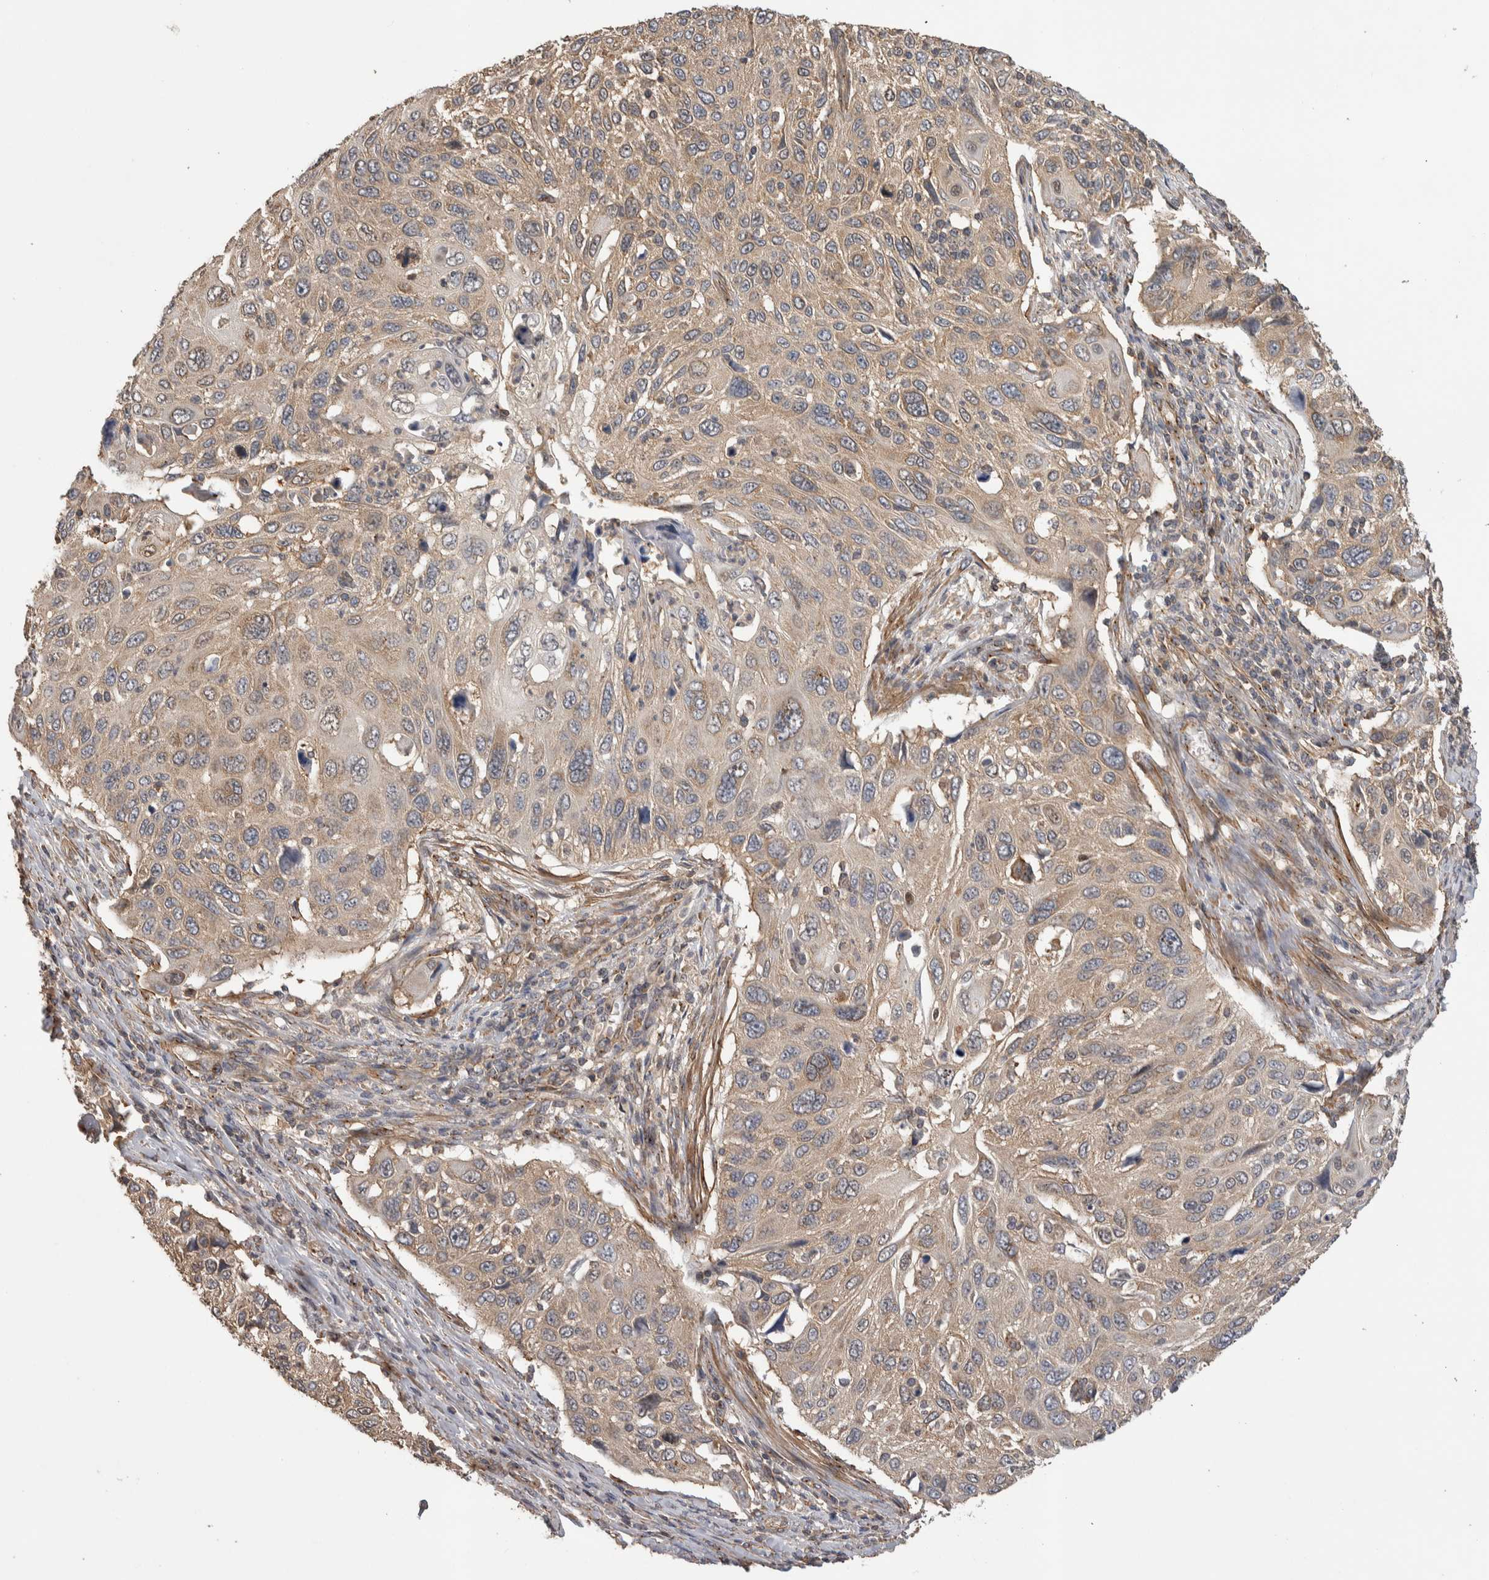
{"staining": {"intensity": "weak", "quantity": ">75%", "location": "cytoplasmic/membranous"}, "tissue": "cervical cancer", "cell_type": "Tumor cells", "image_type": "cancer", "snomed": [{"axis": "morphology", "description": "Squamous cell carcinoma, NOS"}, {"axis": "topography", "description": "Cervix"}], "caption": "Human cervical squamous cell carcinoma stained with a protein marker reveals weak staining in tumor cells.", "gene": "IFRD1", "patient": {"sex": "female", "age": 70}}